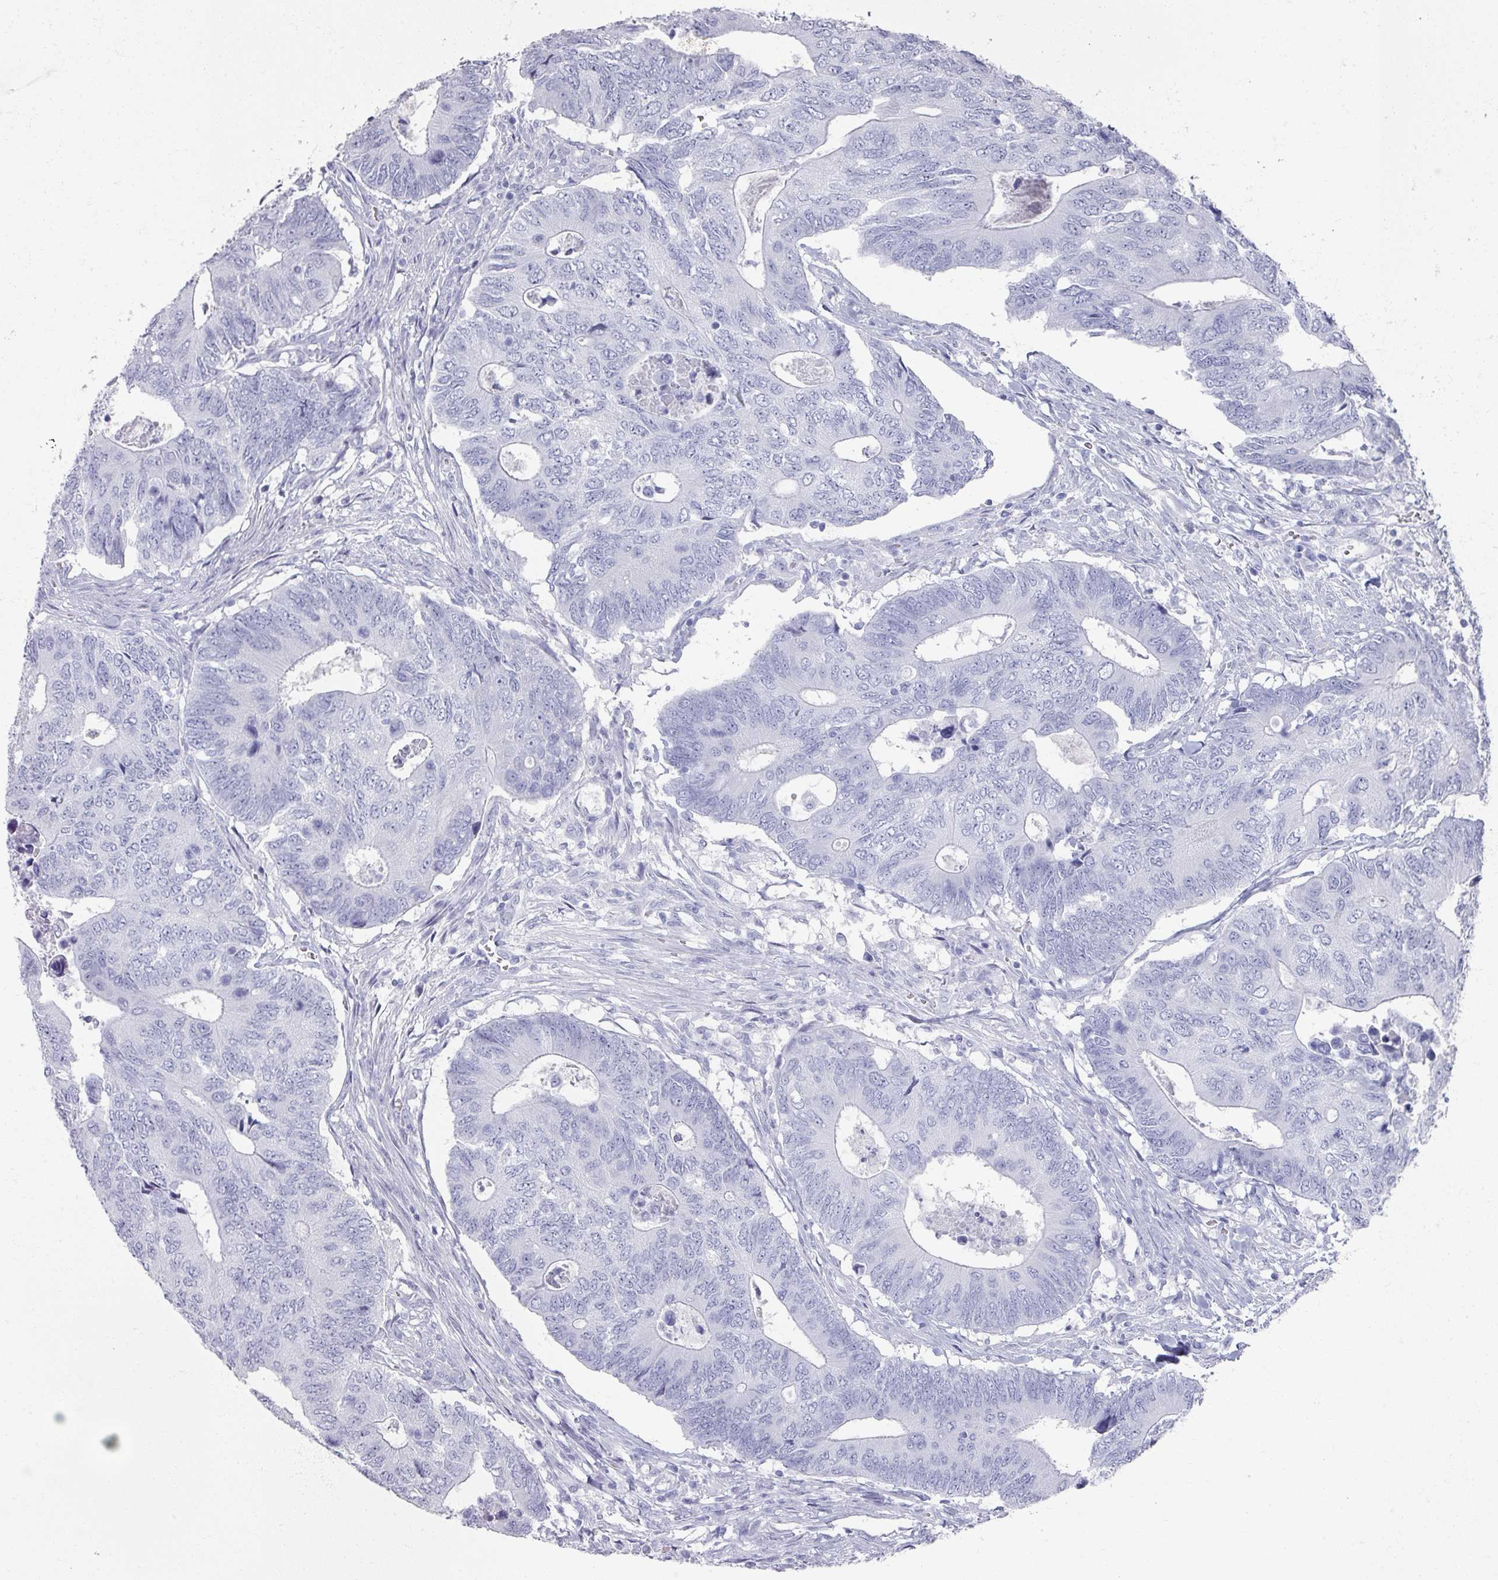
{"staining": {"intensity": "negative", "quantity": "none", "location": "none"}, "tissue": "colorectal cancer", "cell_type": "Tumor cells", "image_type": "cancer", "snomed": [{"axis": "morphology", "description": "Adenocarcinoma, NOS"}, {"axis": "topography", "description": "Colon"}], "caption": "A high-resolution image shows immunohistochemistry (IHC) staining of adenocarcinoma (colorectal), which exhibits no significant expression in tumor cells.", "gene": "OMG", "patient": {"sex": "male", "age": 87}}